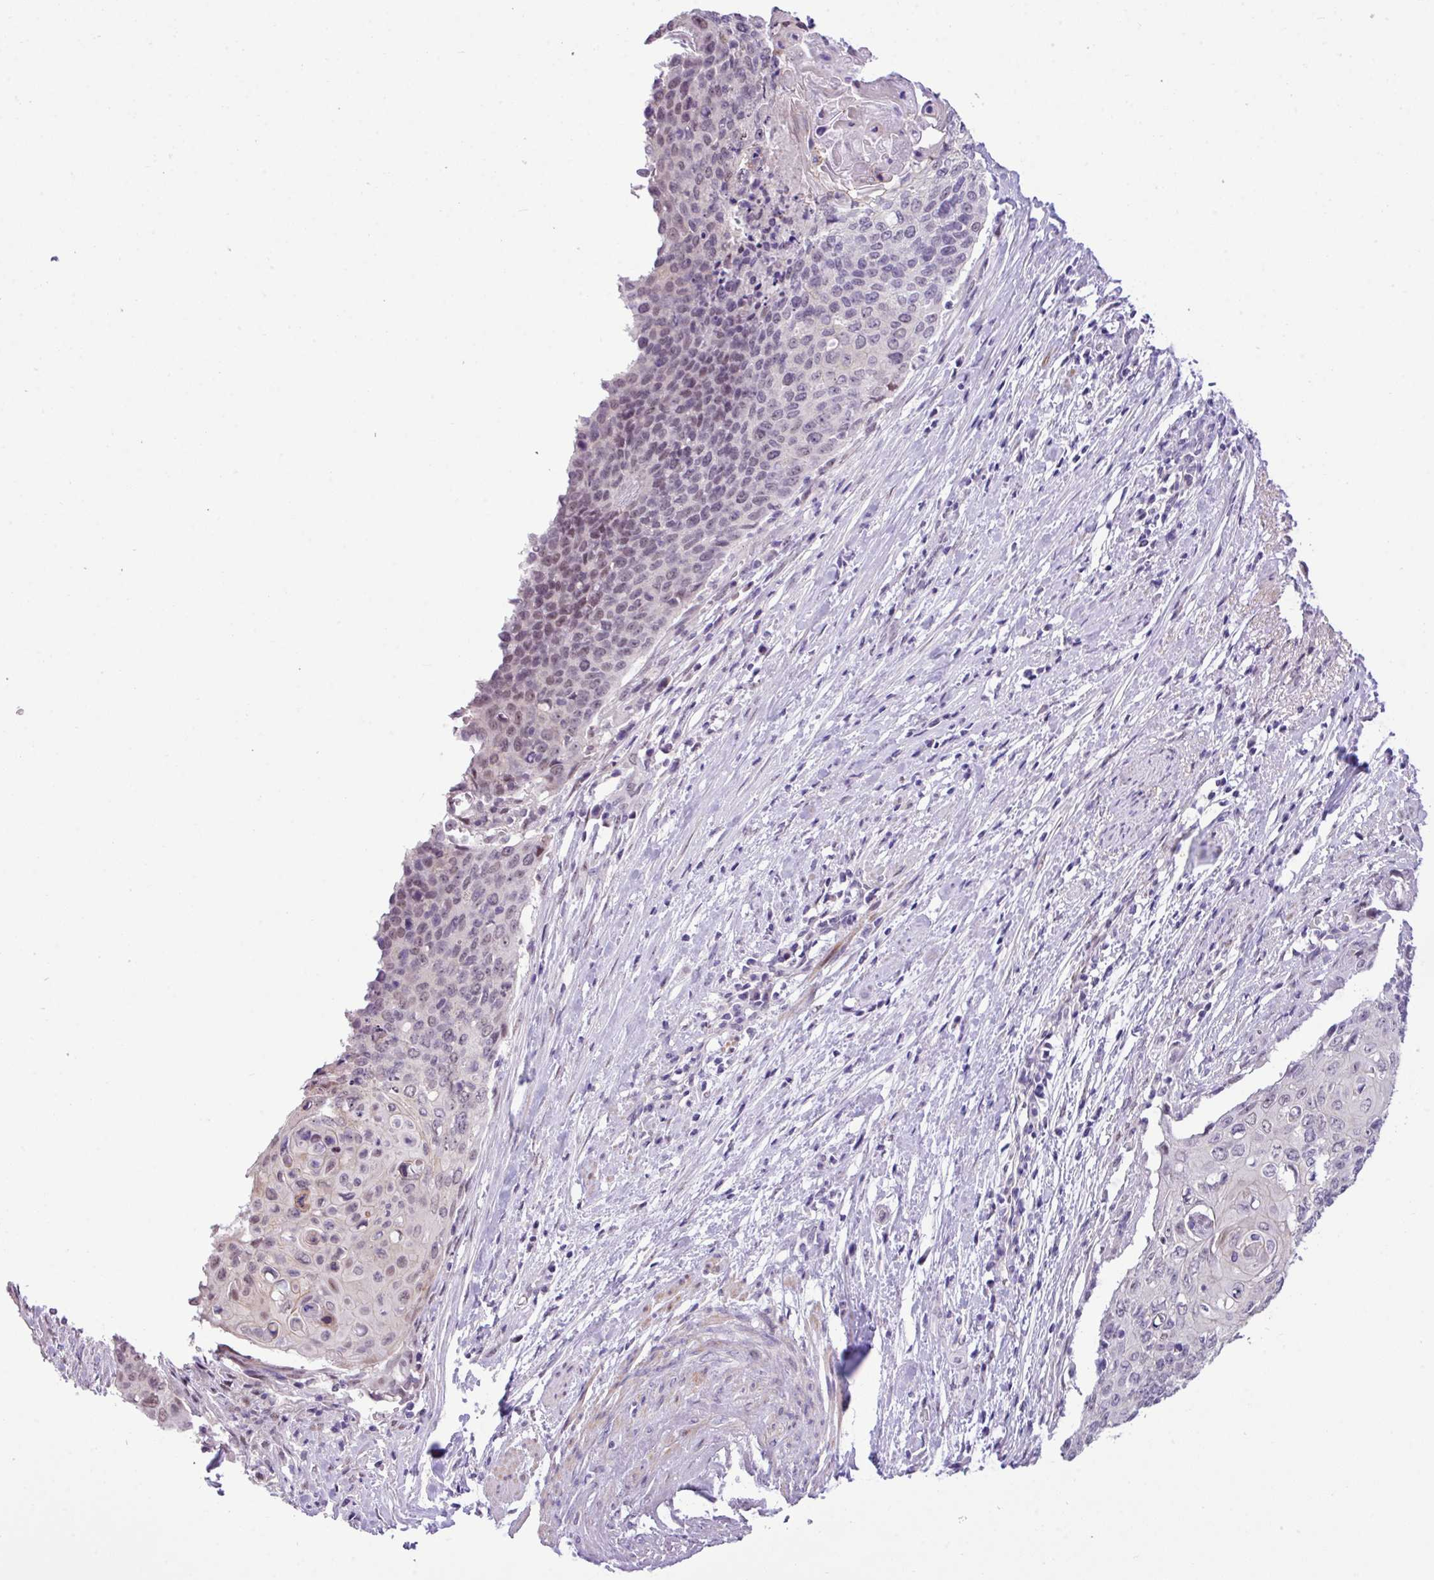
{"staining": {"intensity": "weak", "quantity": "25%-75%", "location": "nuclear"}, "tissue": "cervical cancer", "cell_type": "Tumor cells", "image_type": "cancer", "snomed": [{"axis": "morphology", "description": "Squamous cell carcinoma, NOS"}, {"axis": "topography", "description": "Cervix"}], "caption": "Cervical cancer stained for a protein displays weak nuclear positivity in tumor cells.", "gene": "YLPM1", "patient": {"sex": "female", "age": 39}}